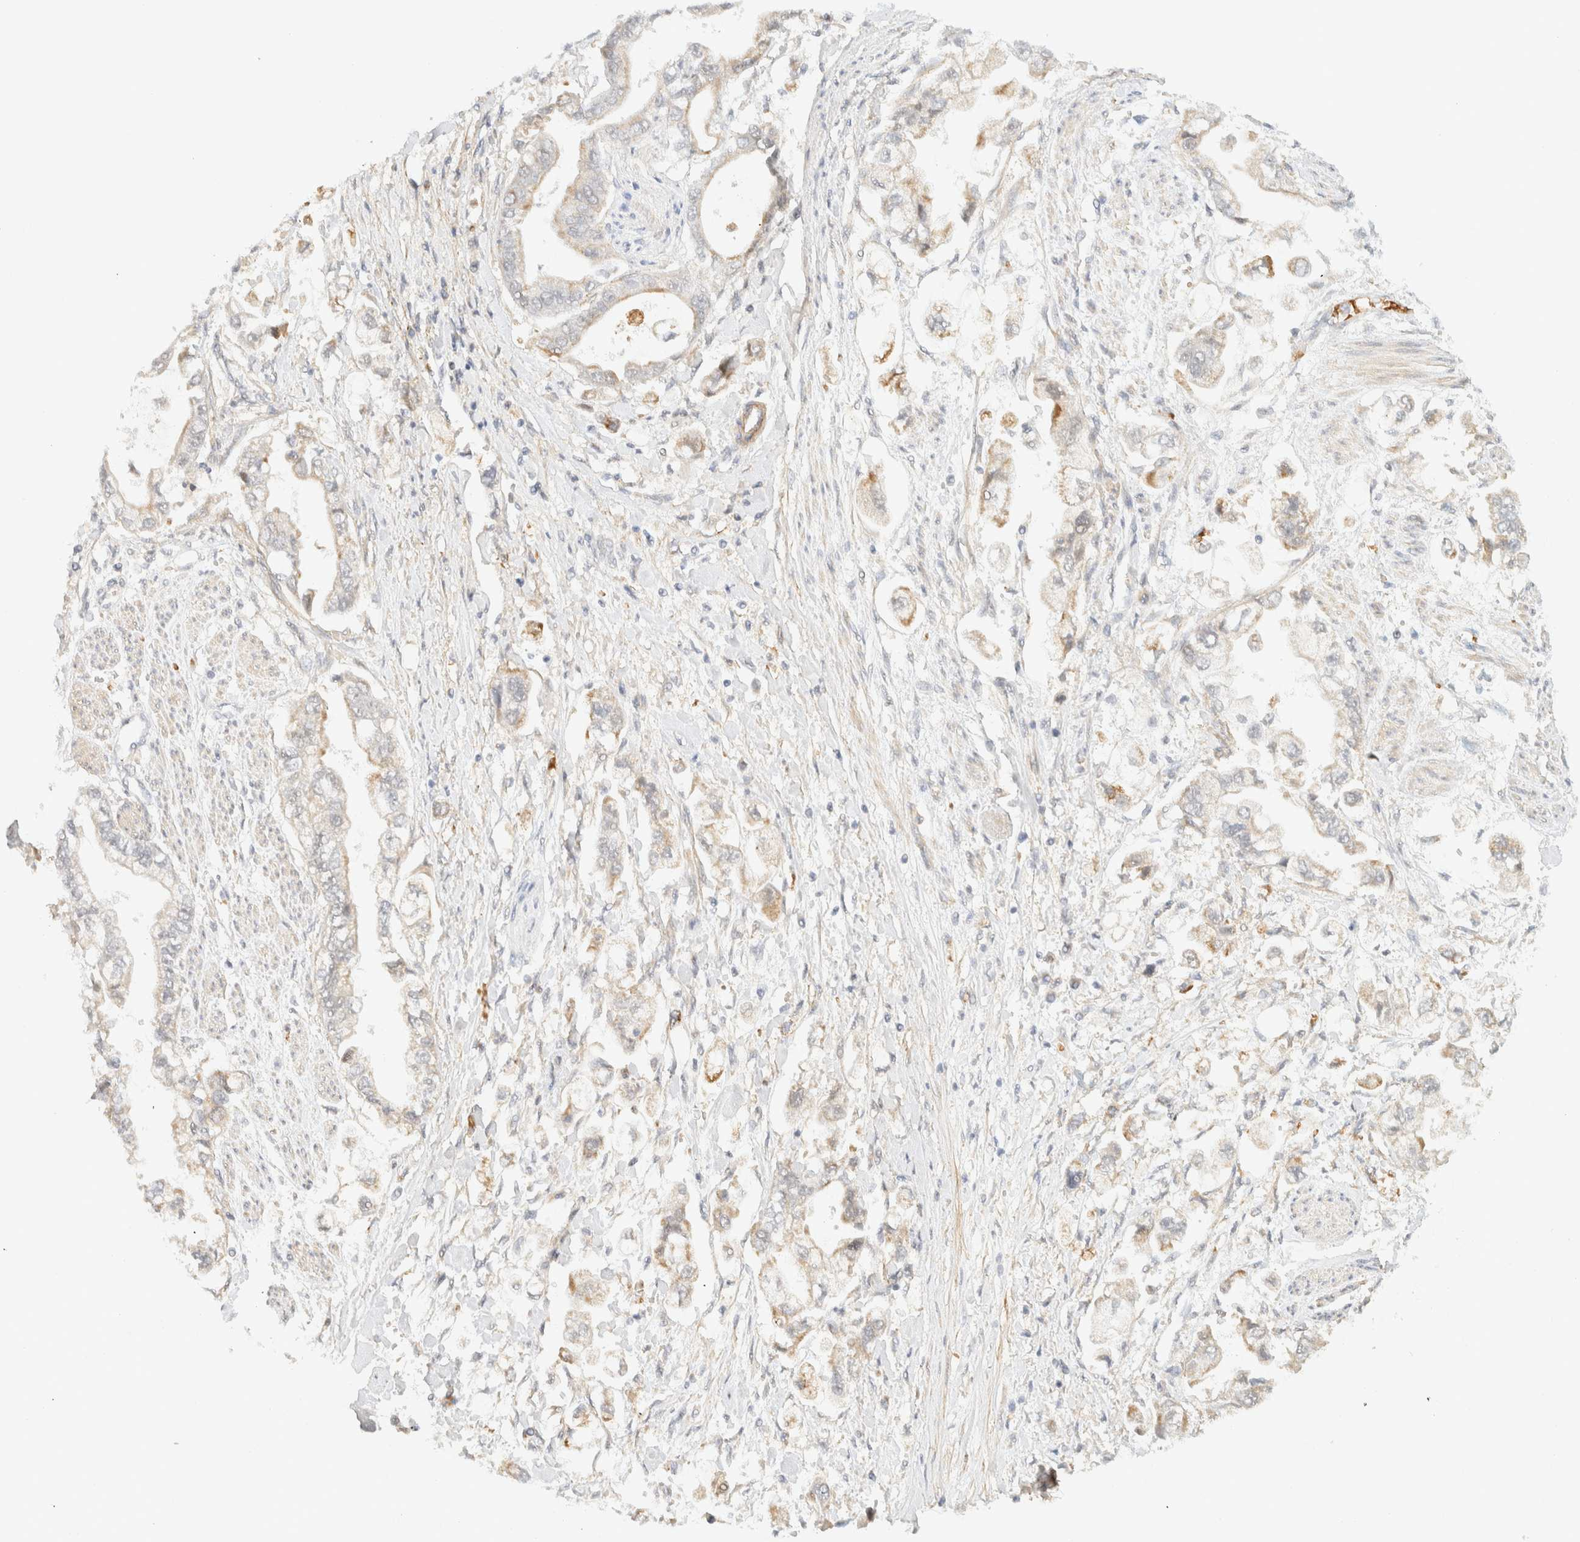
{"staining": {"intensity": "weak", "quantity": "25%-75%", "location": "cytoplasmic/membranous"}, "tissue": "stomach cancer", "cell_type": "Tumor cells", "image_type": "cancer", "snomed": [{"axis": "morphology", "description": "Normal tissue, NOS"}, {"axis": "morphology", "description": "Adenocarcinoma, NOS"}, {"axis": "topography", "description": "Stomach"}], "caption": "A brown stain labels weak cytoplasmic/membranous expression of a protein in stomach adenocarcinoma tumor cells. (DAB = brown stain, brightfield microscopy at high magnification).", "gene": "TNK1", "patient": {"sex": "male", "age": 62}}